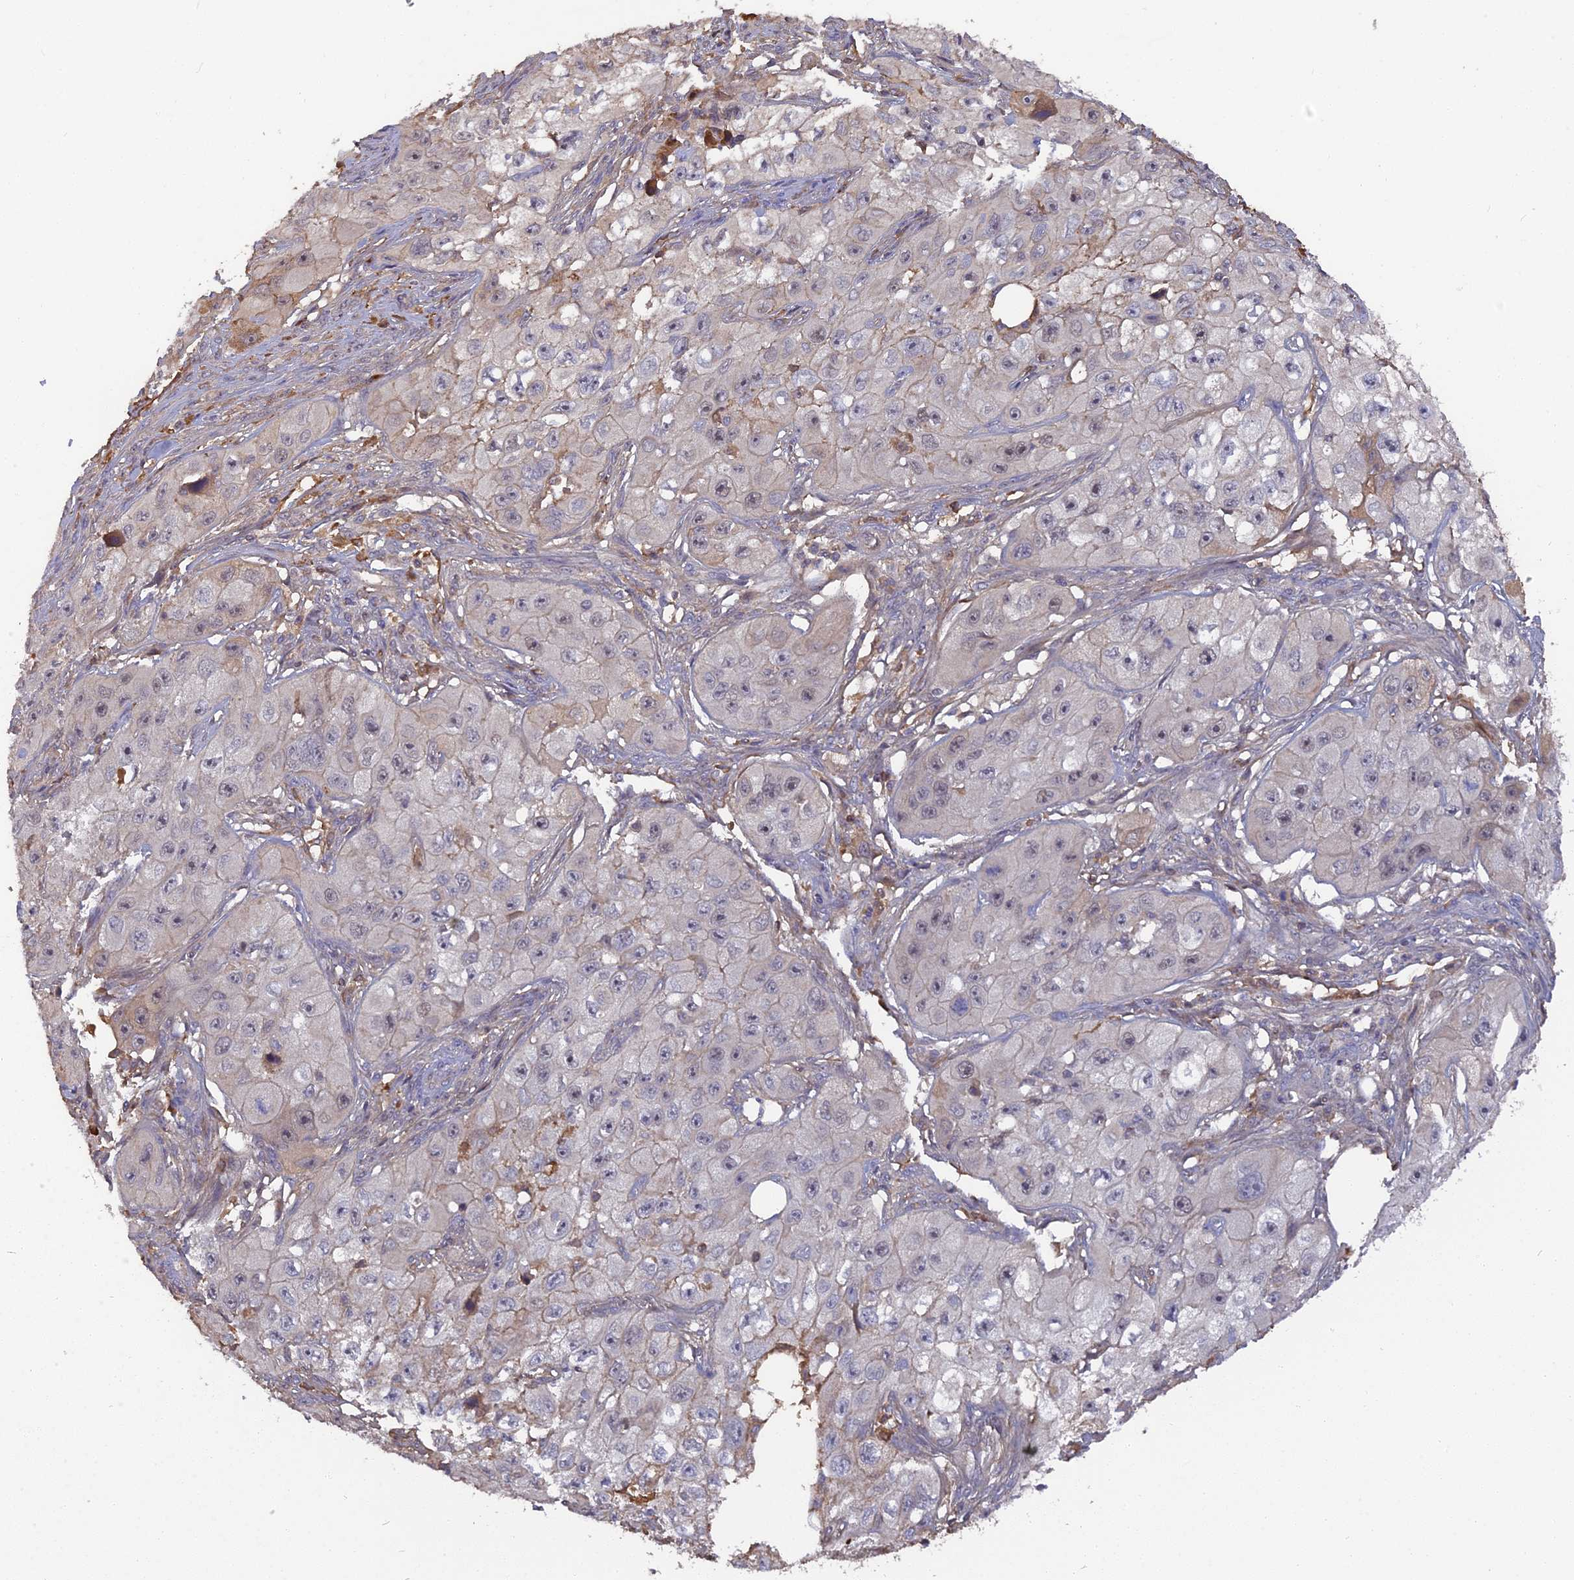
{"staining": {"intensity": "weak", "quantity": "<25%", "location": "cytoplasmic/membranous"}, "tissue": "skin cancer", "cell_type": "Tumor cells", "image_type": "cancer", "snomed": [{"axis": "morphology", "description": "Squamous cell carcinoma, NOS"}, {"axis": "topography", "description": "Skin"}, {"axis": "topography", "description": "Subcutis"}], "caption": "This is a image of IHC staining of skin cancer, which shows no positivity in tumor cells.", "gene": "ERMAP", "patient": {"sex": "male", "age": 73}}